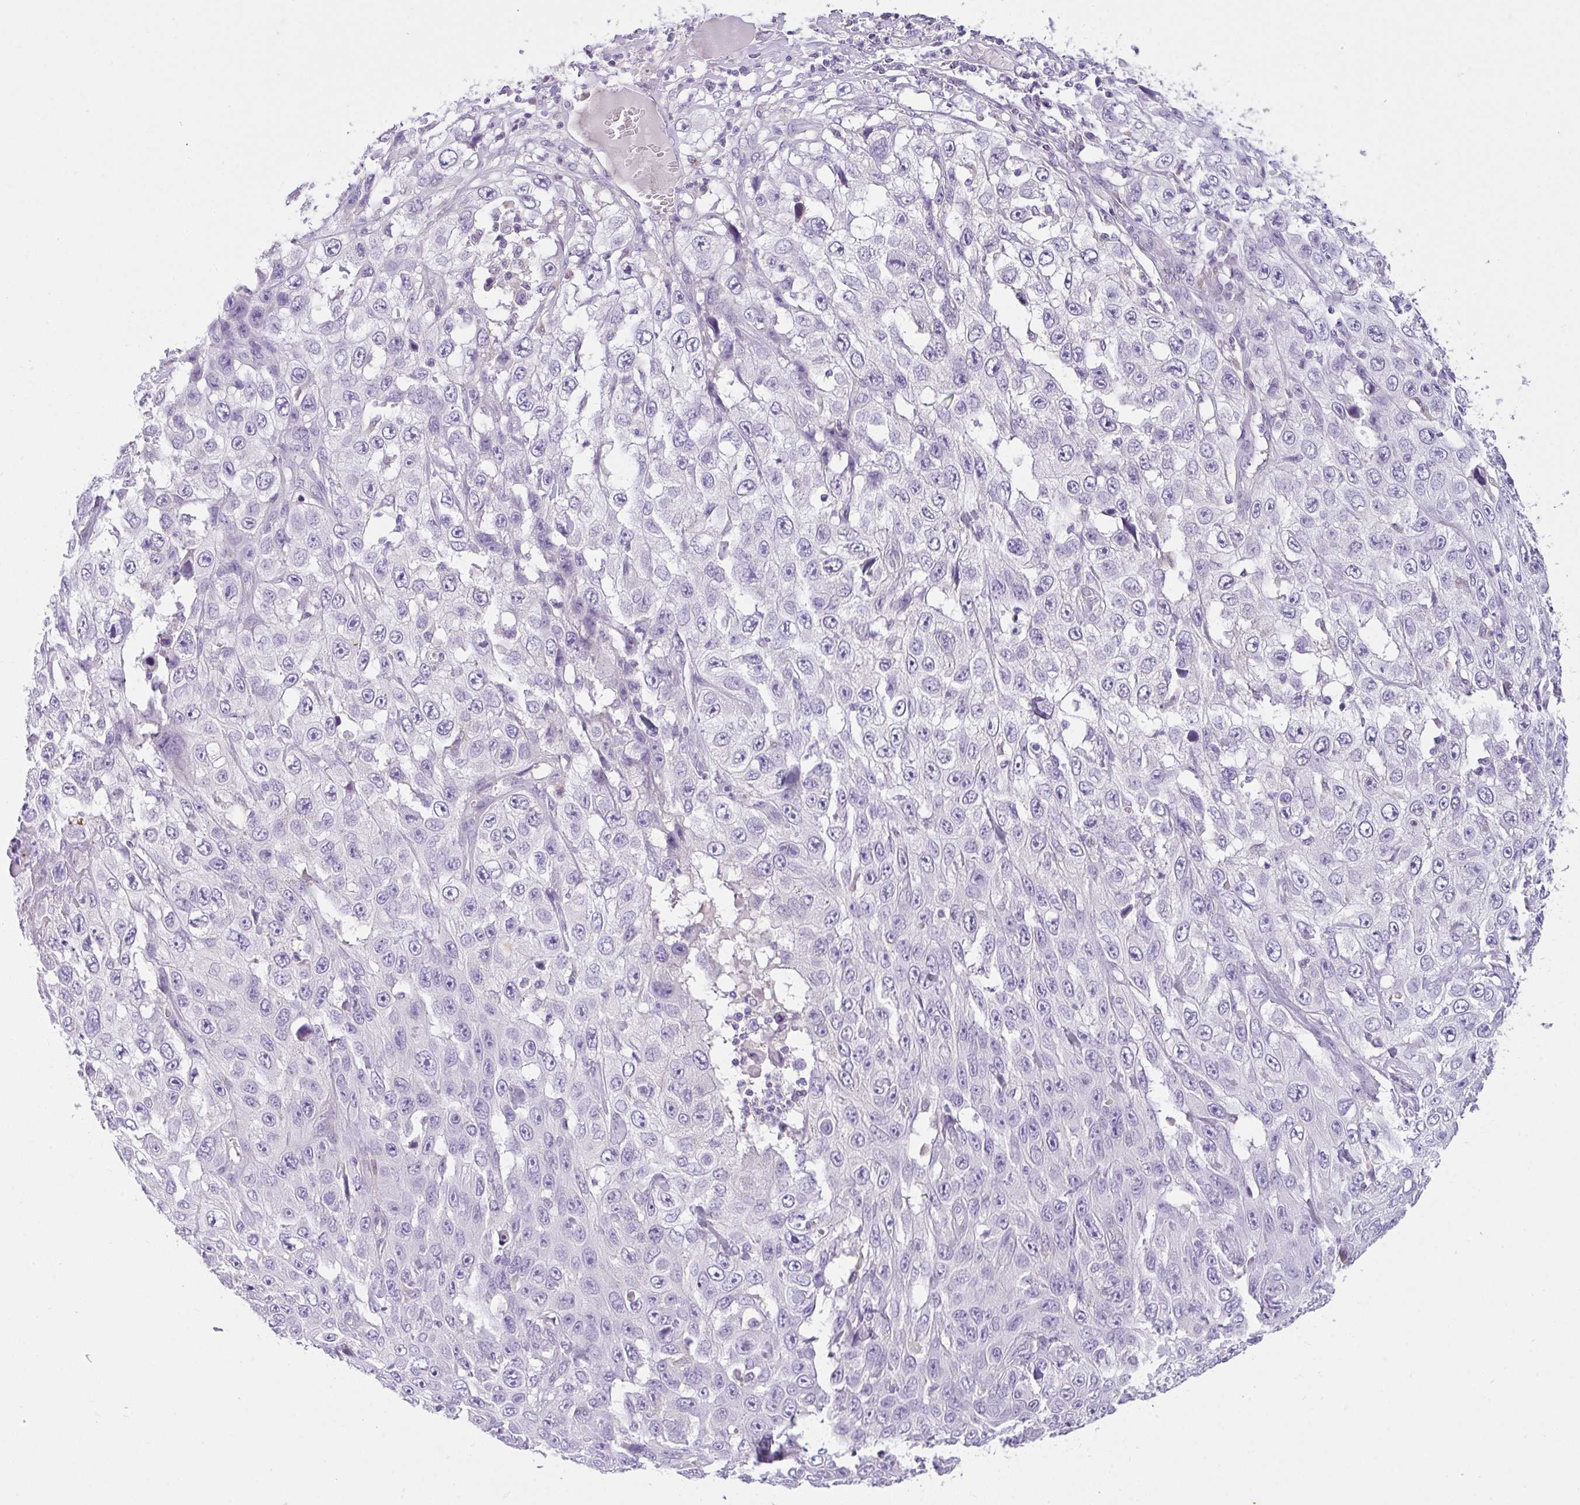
{"staining": {"intensity": "negative", "quantity": "none", "location": "none"}, "tissue": "skin cancer", "cell_type": "Tumor cells", "image_type": "cancer", "snomed": [{"axis": "morphology", "description": "Squamous cell carcinoma, NOS"}, {"axis": "topography", "description": "Skin"}], "caption": "Skin cancer was stained to show a protein in brown. There is no significant positivity in tumor cells.", "gene": "COX7B", "patient": {"sex": "male", "age": 82}}